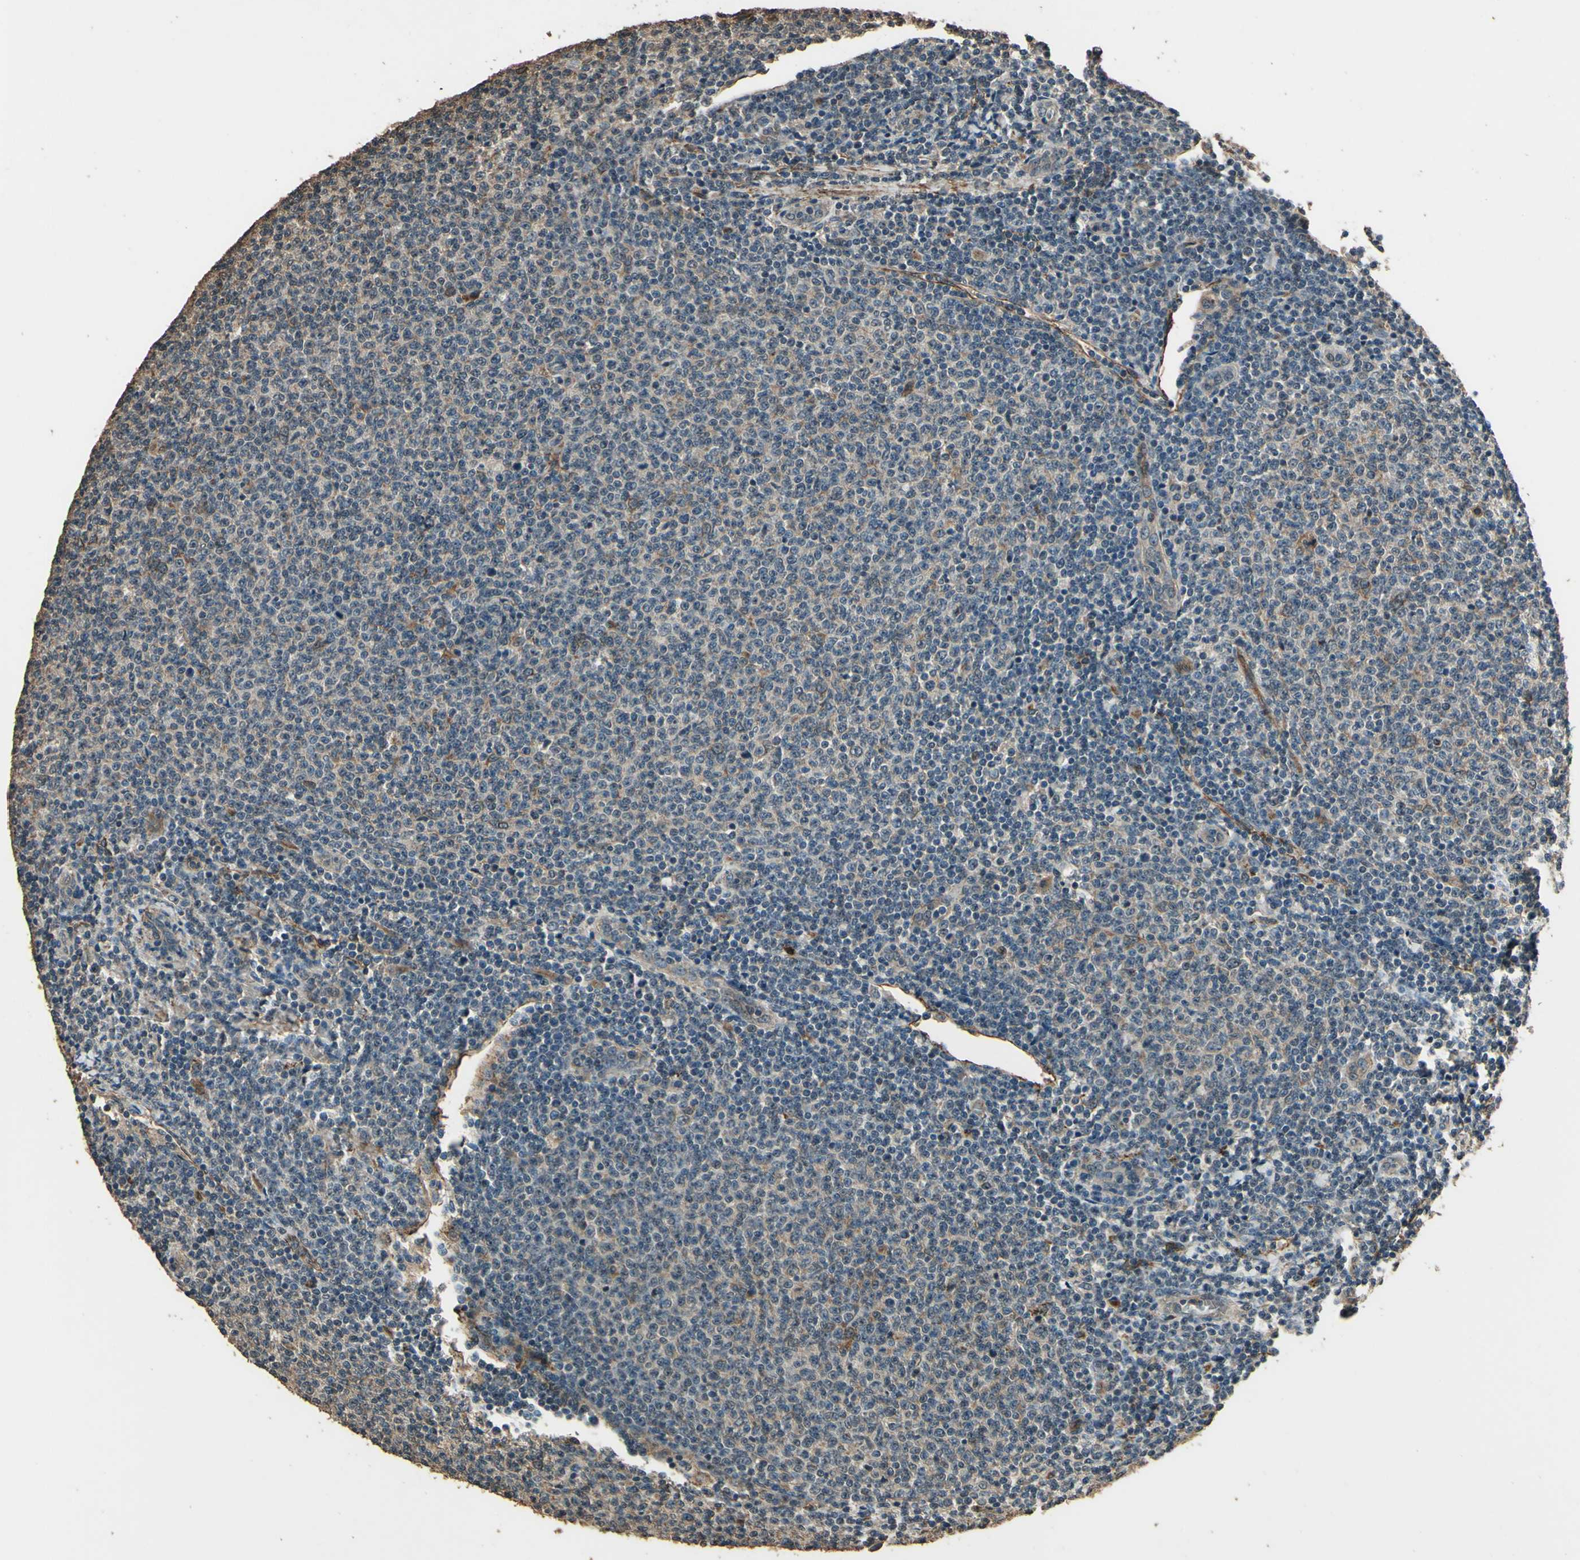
{"staining": {"intensity": "weak", "quantity": ">75%", "location": "cytoplasmic/membranous"}, "tissue": "lymphoma", "cell_type": "Tumor cells", "image_type": "cancer", "snomed": [{"axis": "morphology", "description": "Malignant lymphoma, non-Hodgkin's type, Low grade"}, {"axis": "topography", "description": "Lymph node"}], "caption": "Human low-grade malignant lymphoma, non-Hodgkin's type stained for a protein (brown) demonstrates weak cytoplasmic/membranous positive expression in about >75% of tumor cells.", "gene": "TSPO", "patient": {"sex": "male", "age": 66}}